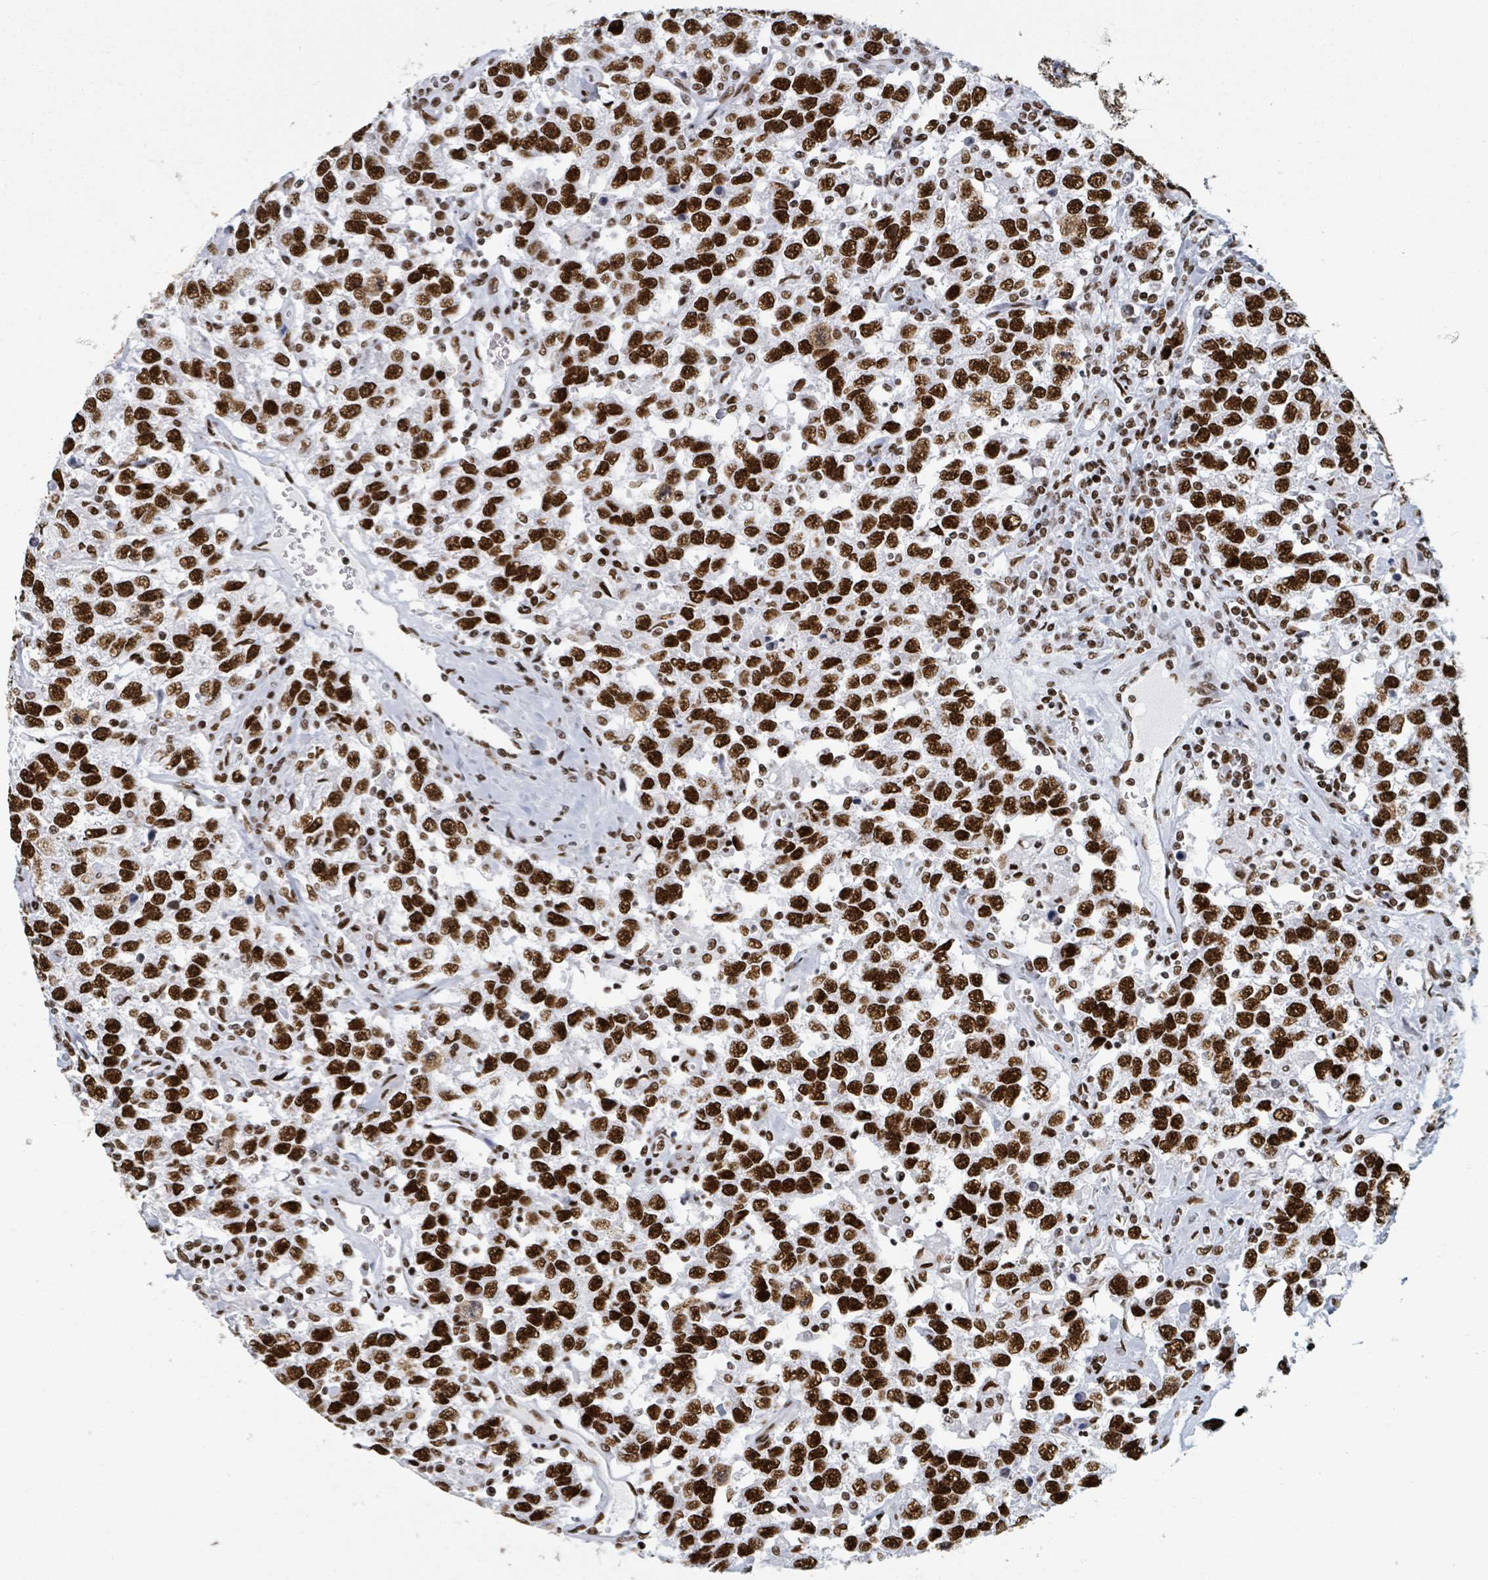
{"staining": {"intensity": "strong", "quantity": ">75%", "location": "nuclear"}, "tissue": "testis cancer", "cell_type": "Tumor cells", "image_type": "cancer", "snomed": [{"axis": "morphology", "description": "Seminoma, NOS"}, {"axis": "topography", "description": "Testis"}], "caption": "Tumor cells display high levels of strong nuclear expression in approximately >75% of cells in testis seminoma.", "gene": "DHX16", "patient": {"sex": "male", "age": 41}}